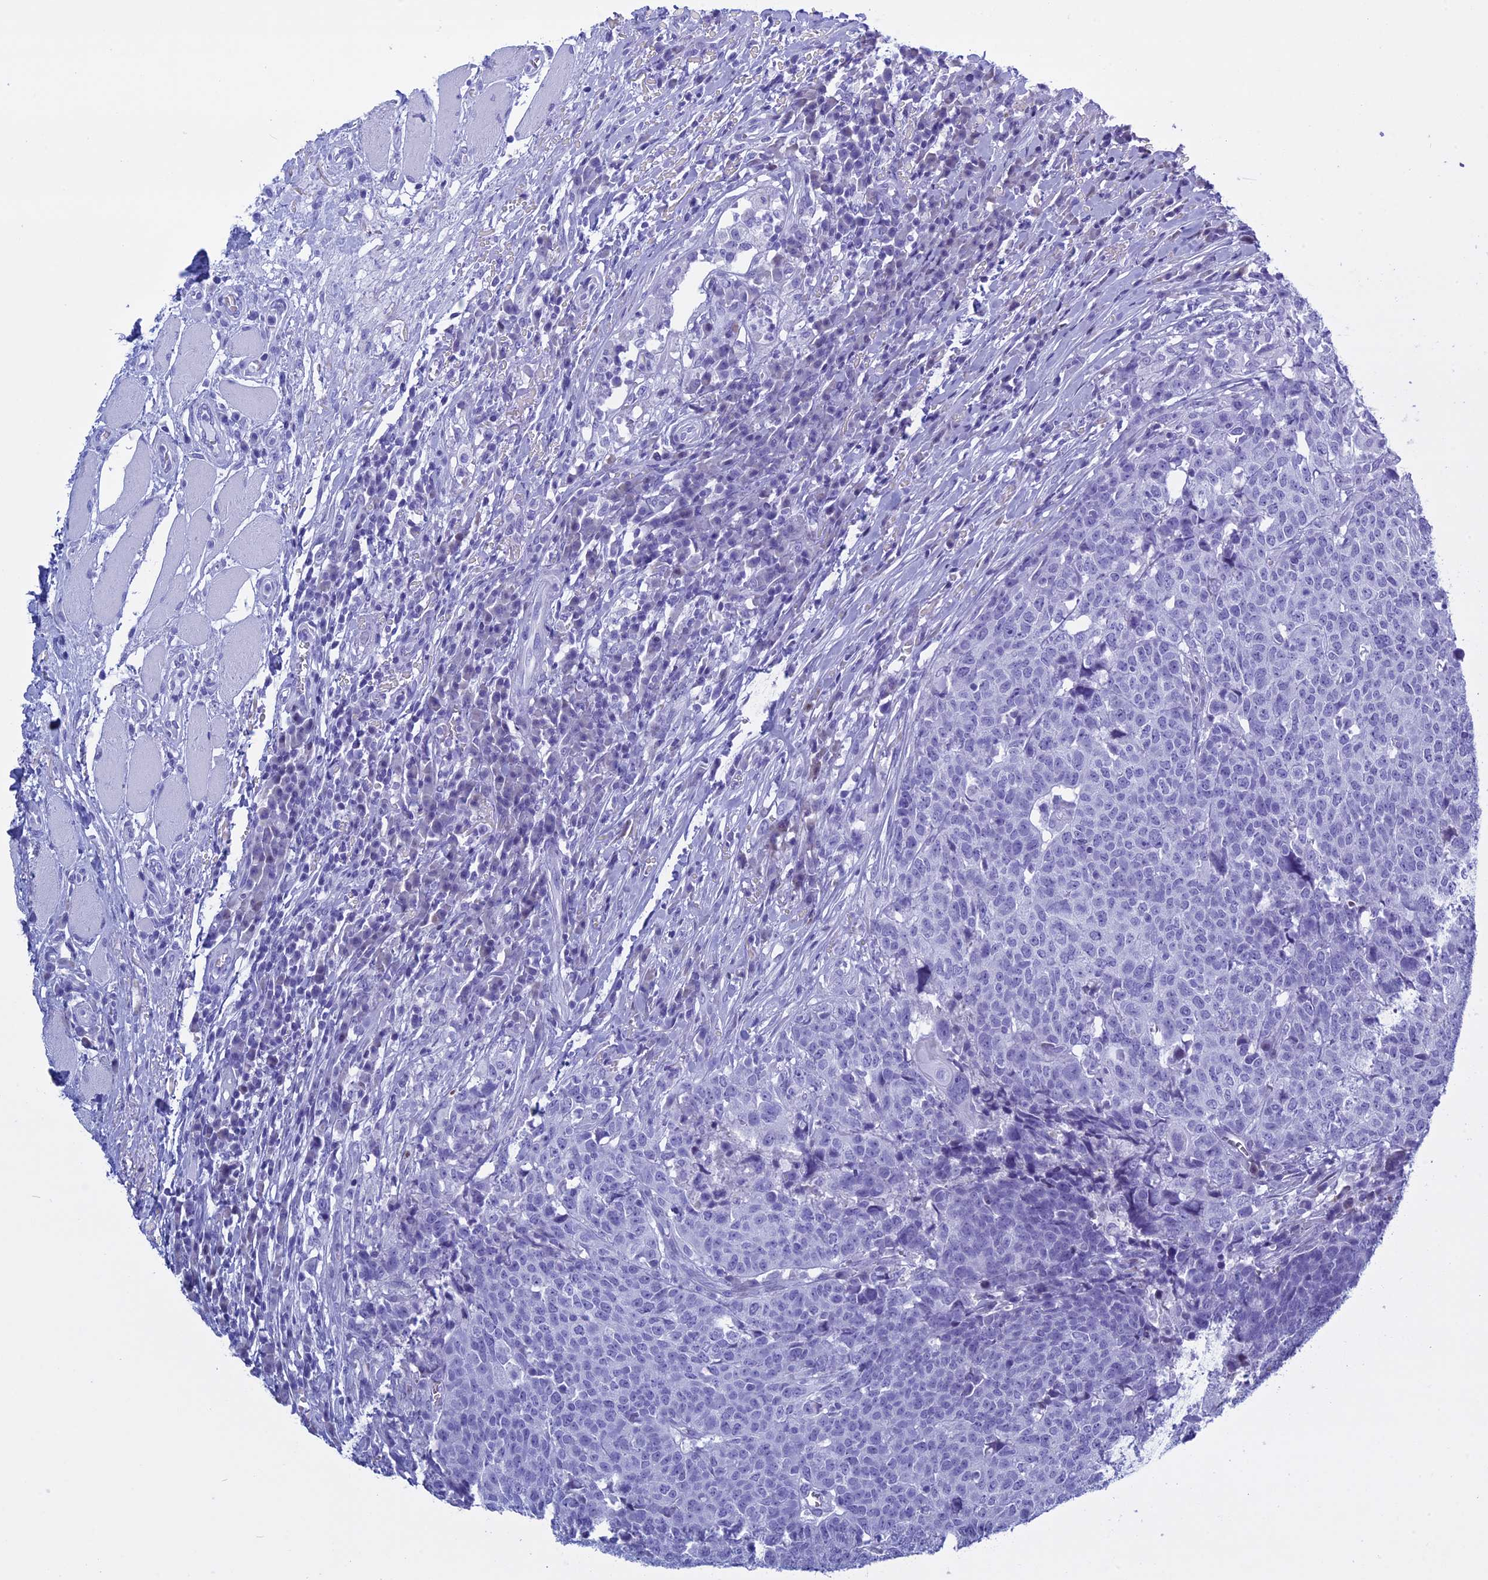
{"staining": {"intensity": "negative", "quantity": "none", "location": "none"}, "tissue": "head and neck cancer", "cell_type": "Tumor cells", "image_type": "cancer", "snomed": [{"axis": "morphology", "description": "Squamous cell carcinoma, NOS"}, {"axis": "topography", "description": "Head-Neck"}], "caption": "High power microscopy photomicrograph of an immunohistochemistry photomicrograph of head and neck cancer (squamous cell carcinoma), revealing no significant expression in tumor cells.", "gene": "KCTD21", "patient": {"sex": "male", "age": 66}}